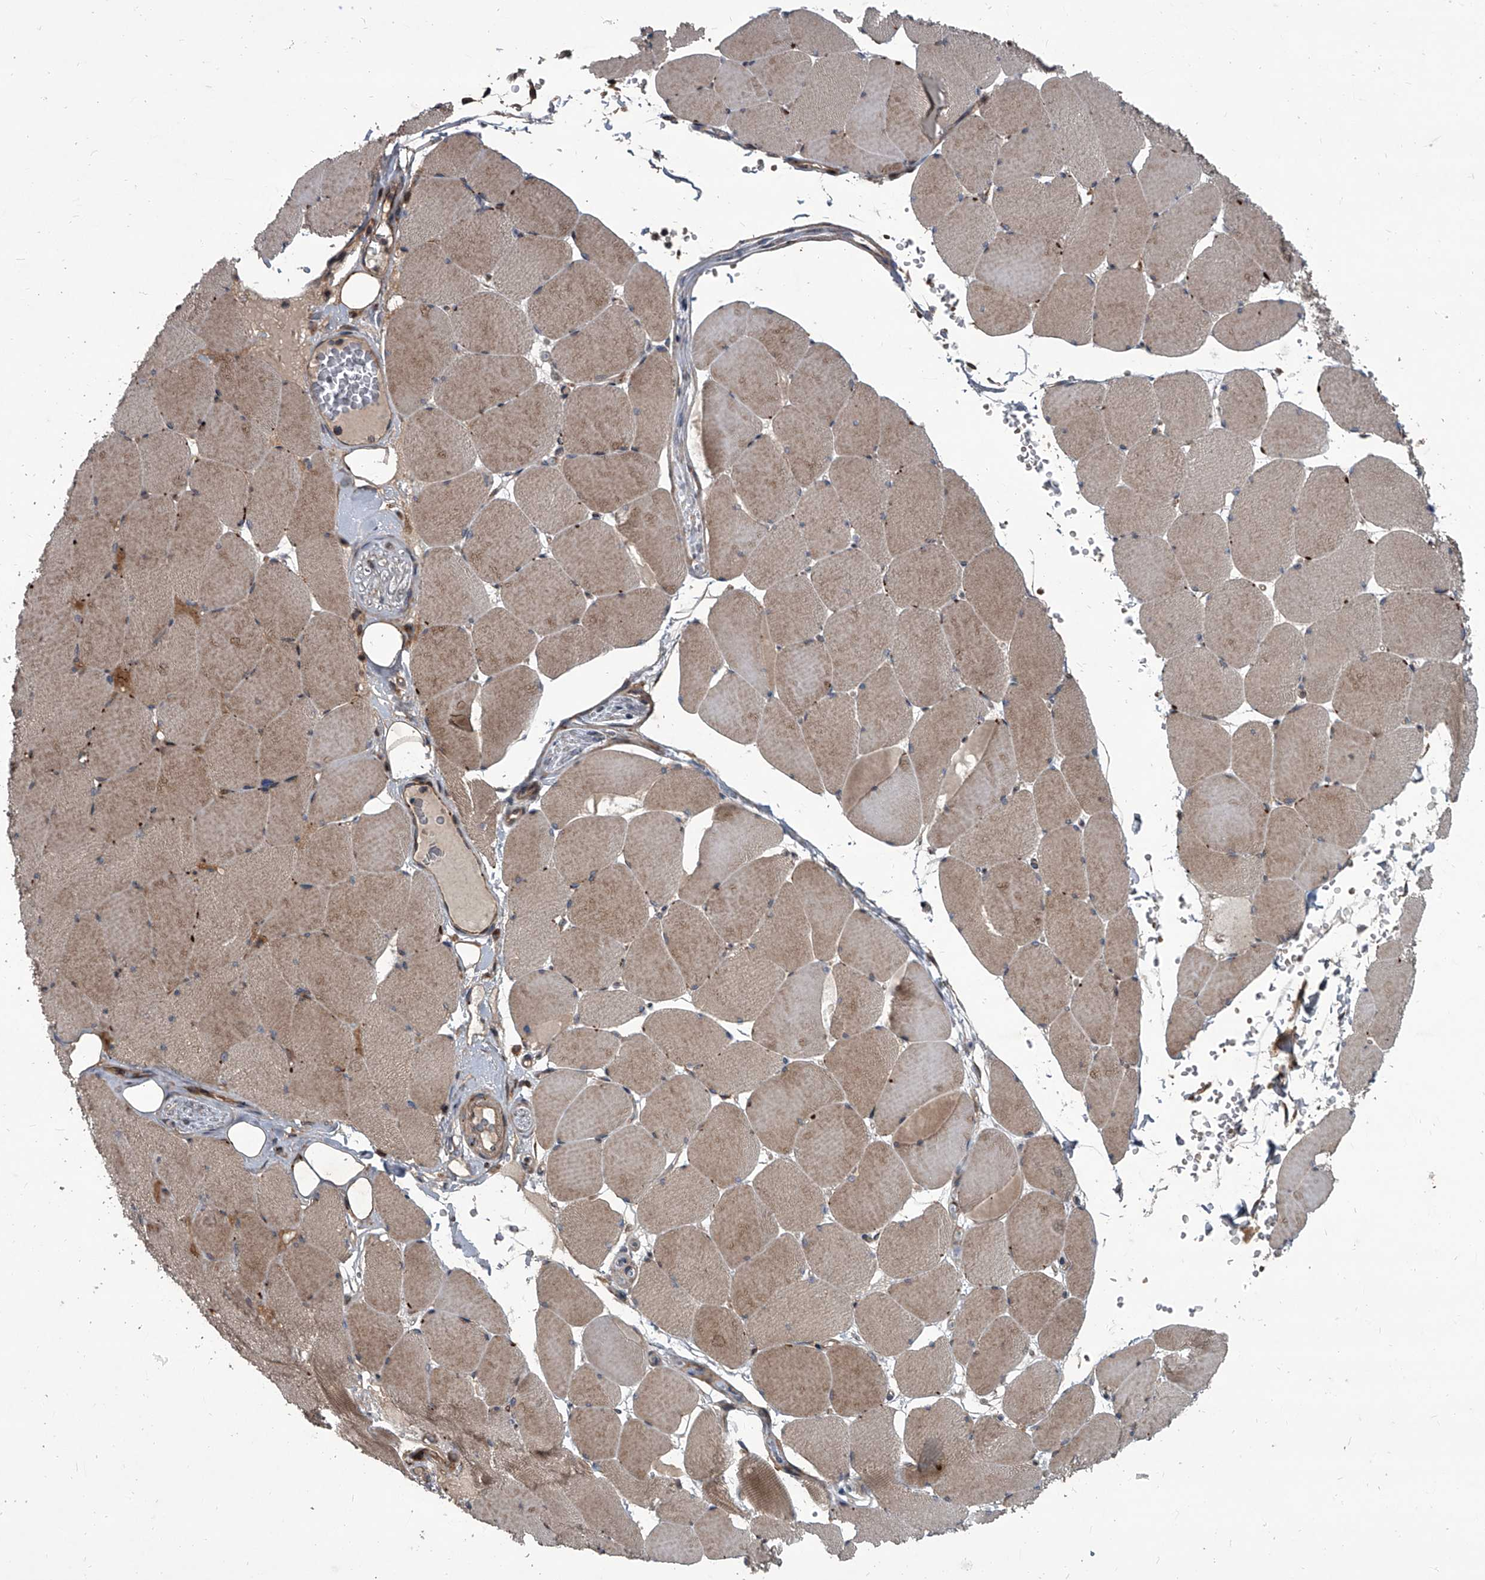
{"staining": {"intensity": "moderate", "quantity": "25%-75%", "location": "cytoplasmic/membranous"}, "tissue": "skeletal muscle", "cell_type": "Myocytes", "image_type": "normal", "snomed": [{"axis": "morphology", "description": "Normal tissue, NOS"}, {"axis": "topography", "description": "Skeletal muscle"}, {"axis": "topography", "description": "Head-Neck"}], "caption": "This is a micrograph of IHC staining of unremarkable skeletal muscle, which shows moderate positivity in the cytoplasmic/membranous of myocytes.", "gene": "EVA1C", "patient": {"sex": "male", "age": 66}}